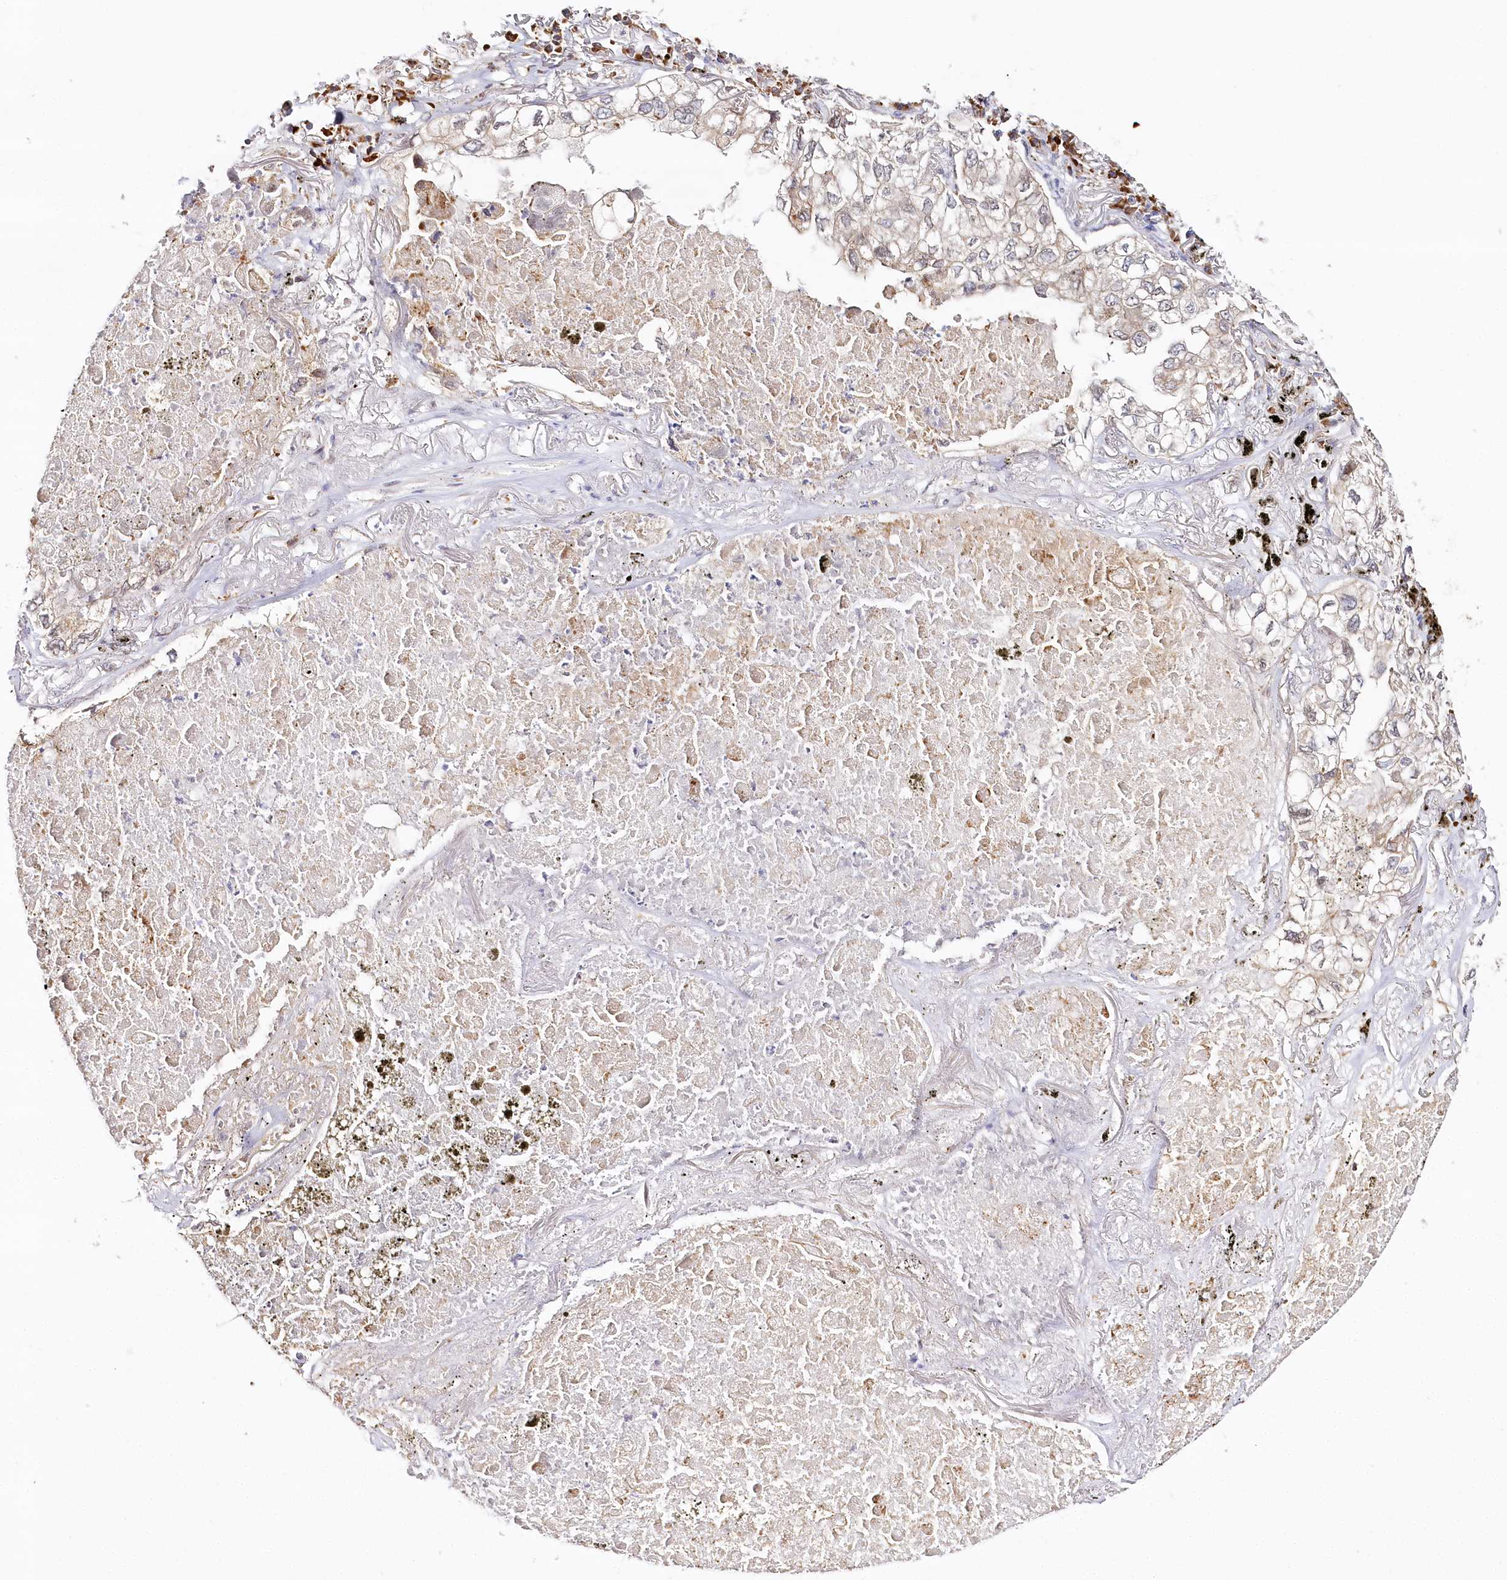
{"staining": {"intensity": "negative", "quantity": "none", "location": "none"}, "tissue": "lung cancer", "cell_type": "Tumor cells", "image_type": "cancer", "snomed": [{"axis": "morphology", "description": "Adenocarcinoma, NOS"}, {"axis": "topography", "description": "Lung"}], "caption": "An image of human adenocarcinoma (lung) is negative for staining in tumor cells. The staining was performed using DAB to visualize the protein expression in brown, while the nuclei were stained in blue with hematoxylin (Magnification: 20x).", "gene": "WDR36", "patient": {"sex": "male", "age": 65}}